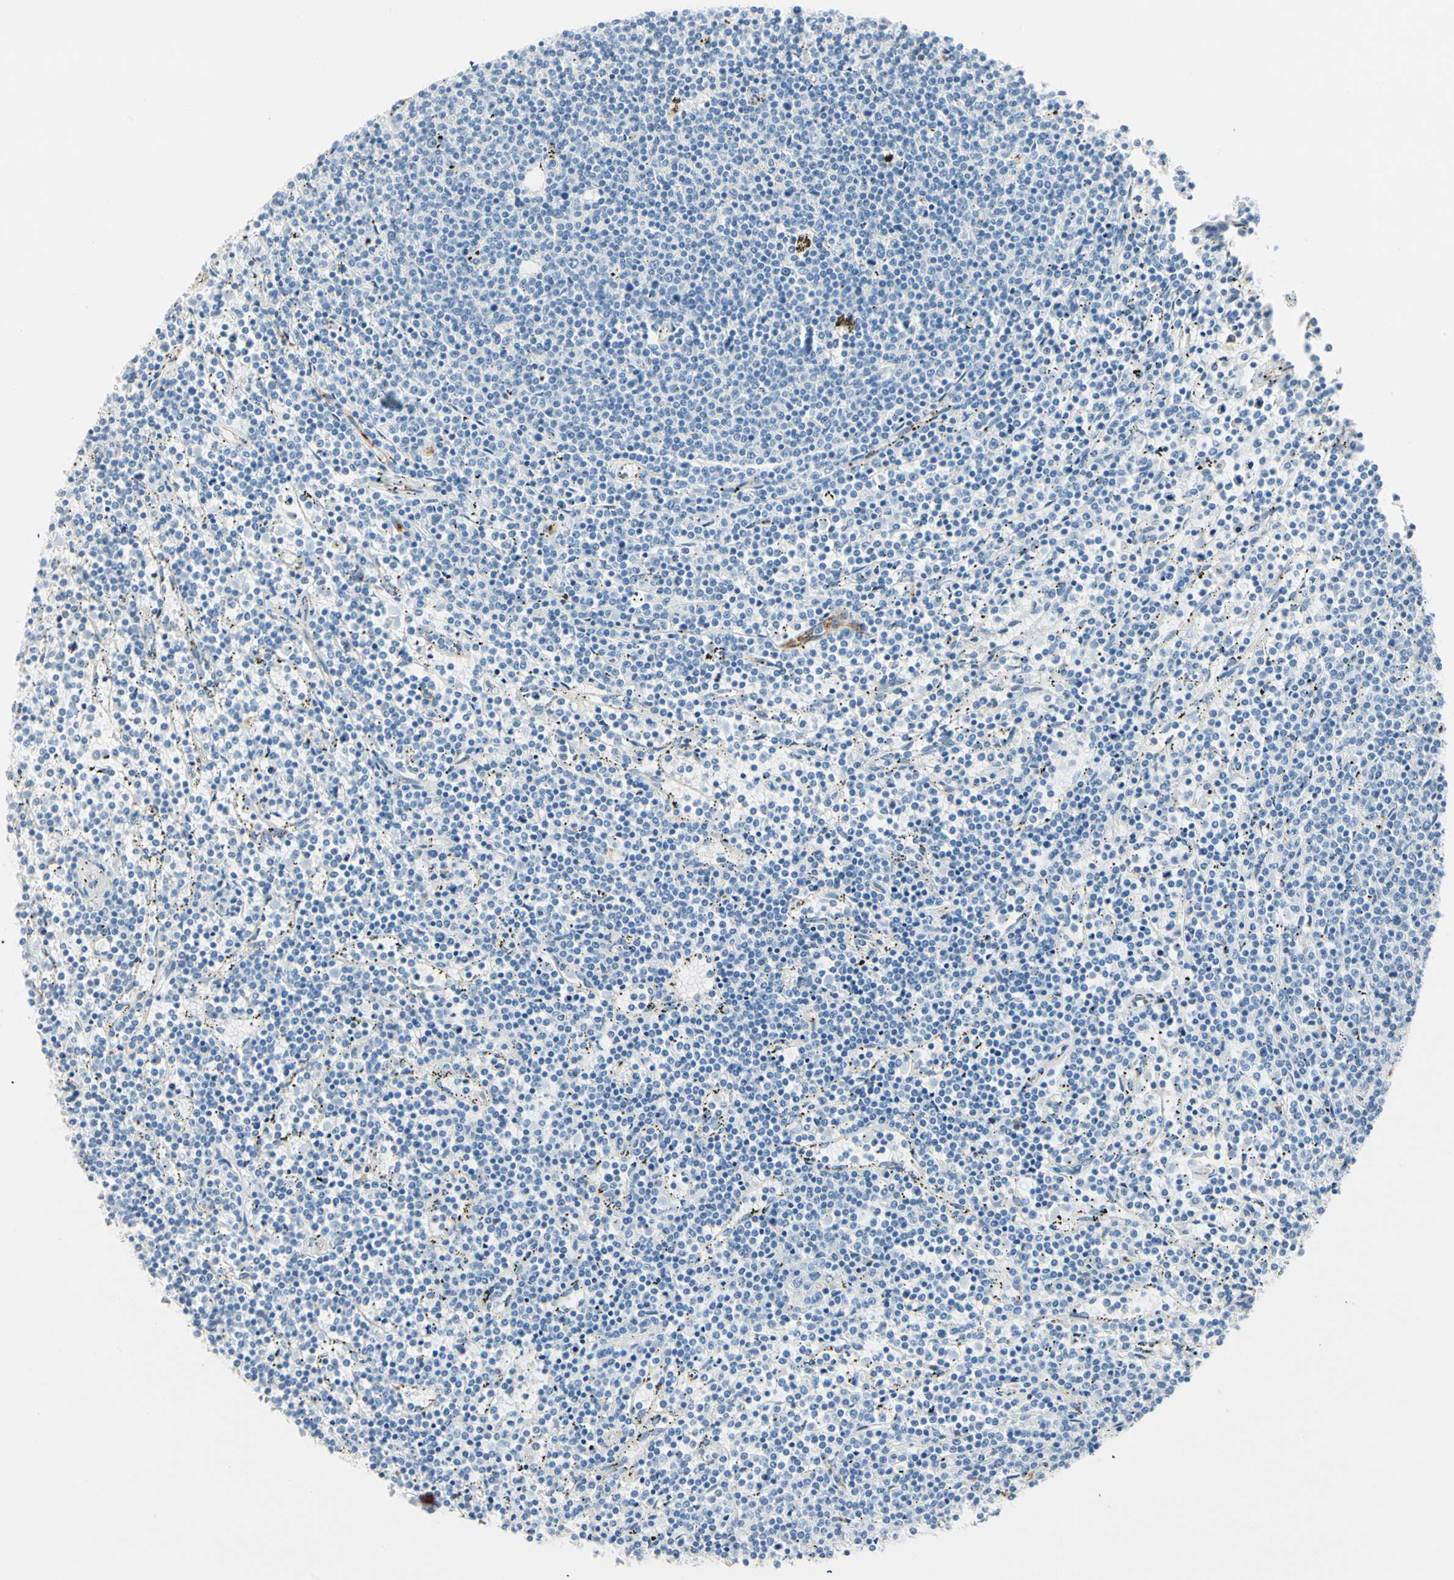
{"staining": {"intensity": "negative", "quantity": "none", "location": "none"}, "tissue": "lymphoma", "cell_type": "Tumor cells", "image_type": "cancer", "snomed": [{"axis": "morphology", "description": "Malignant lymphoma, non-Hodgkin's type, Low grade"}, {"axis": "topography", "description": "Spleen"}], "caption": "There is no significant positivity in tumor cells of malignant lymphoma, non-Hodgkin's type (low-grade).", "gene": "VPS9D1", "patient": {"sex": "female", "age": 50}}